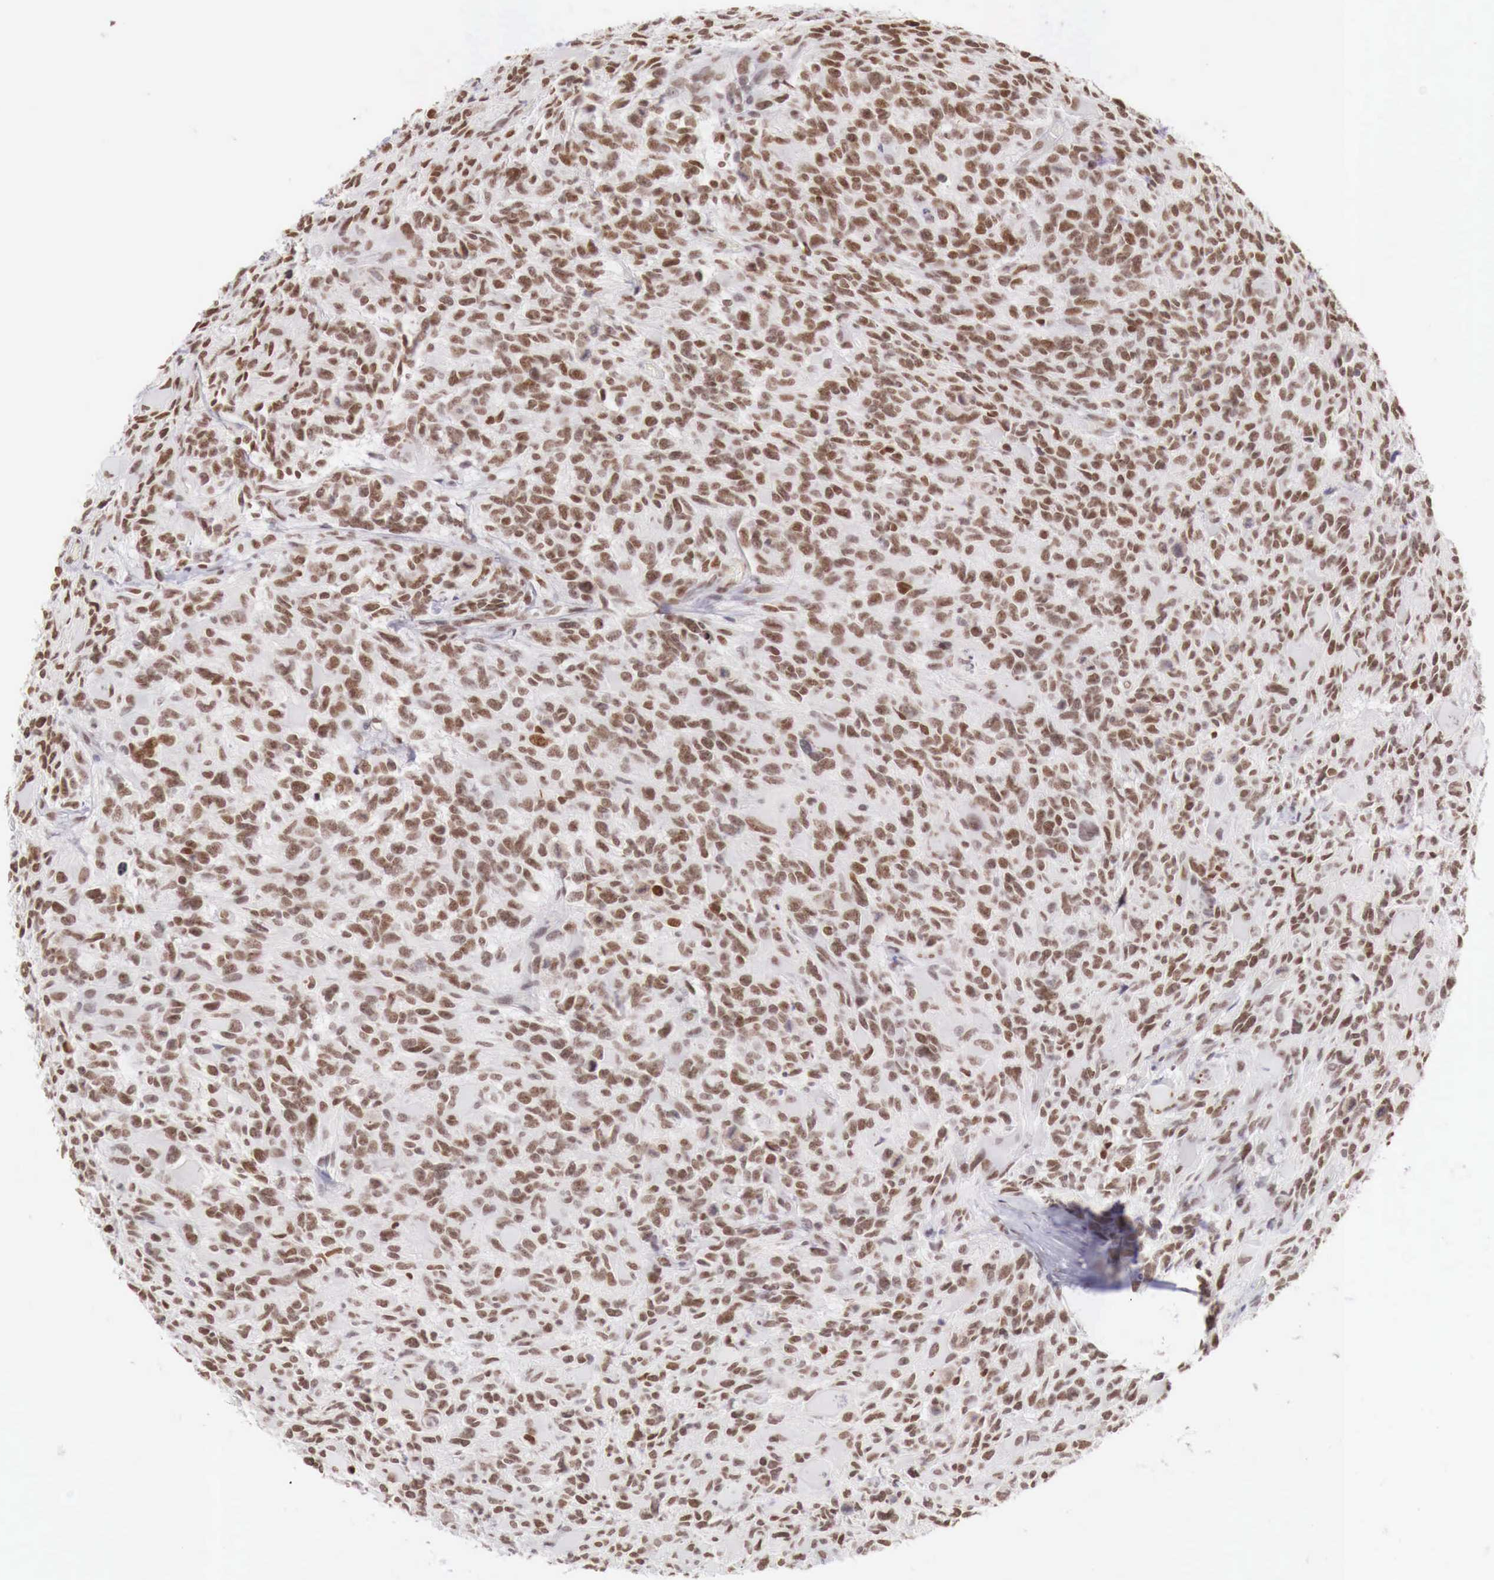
{"staining": {"intensity": "moderate", "quantity": ">75%", "location": "nuclear"}, "tissue": "glioma", "cell_type": "Tumor cells", "image_type": "cancer", "snomed": [{"axis": "morphology", "description": "Glioma, malignant, High grade"}, {"axis": "topography", "description": "Brain"}], "caption": "There is medium levels of moderate nuclear positivity in tumor cells of glioma, as demonstrated by immunohistochemical staining (brown color).", "gene": "PHF14", "patient": {"sex": "male", "age": 69}}